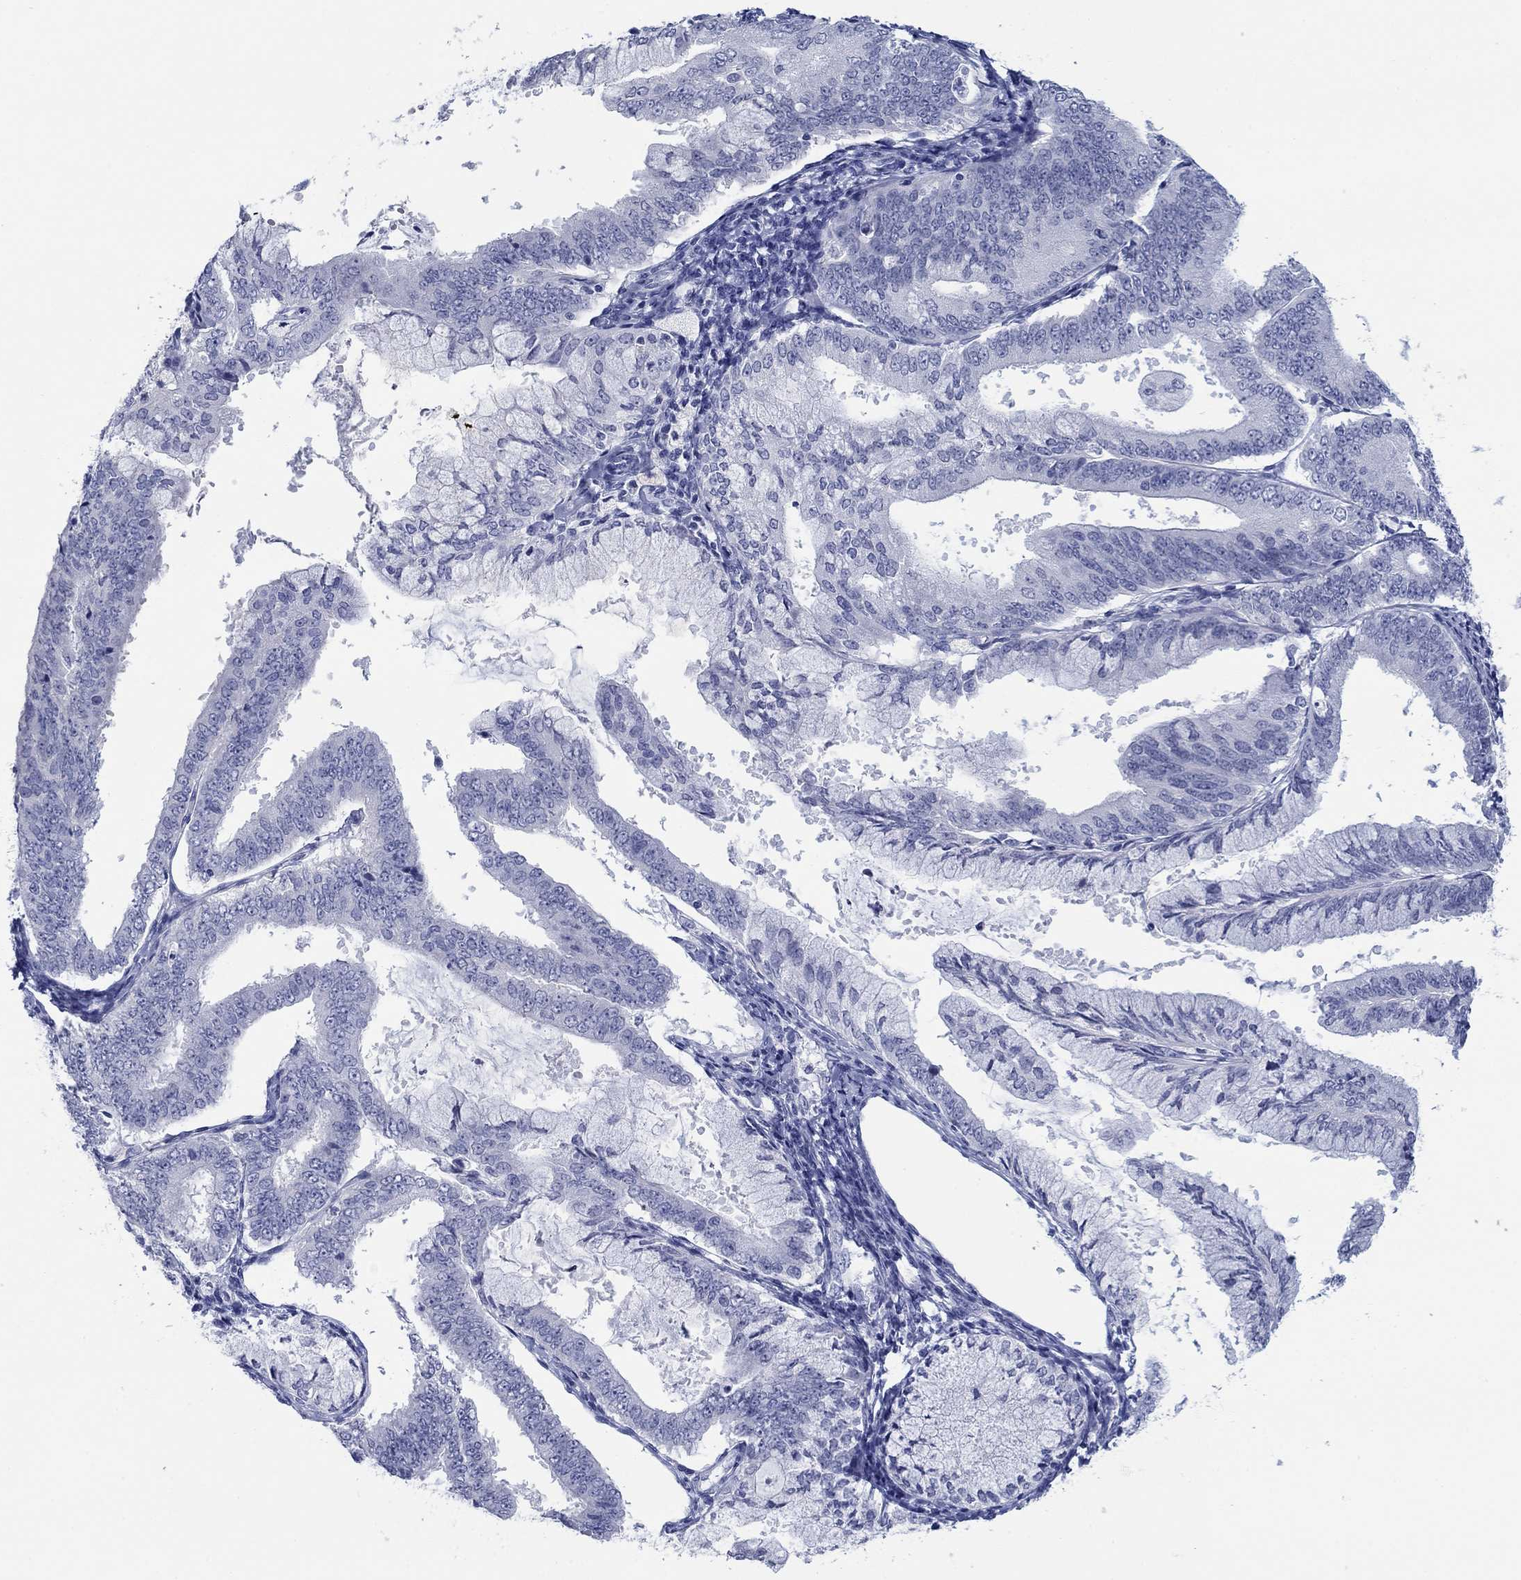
{"staining": {"intensity": "negative", "quantity": "none", "location": "none"}, "tissue": "endometrial cancer", "cell_type": "Tumor cells", "image_type": "cancer", "snomed": [{"axis": "morphology", "description": "Adenocarcinoma, NOS"}, {"axis": "topography", "description": "Endometrium"}], "caption": "Immunohistochemistry of endometrial cancer (adenocarcinoma) displays no staining in tumor cells. (DAB (3,3'-diaminobenzidine) IHC with hematoxylin counter stain).", "gene": "PDYN", "patient": {"sex": "female", "age": 63}}